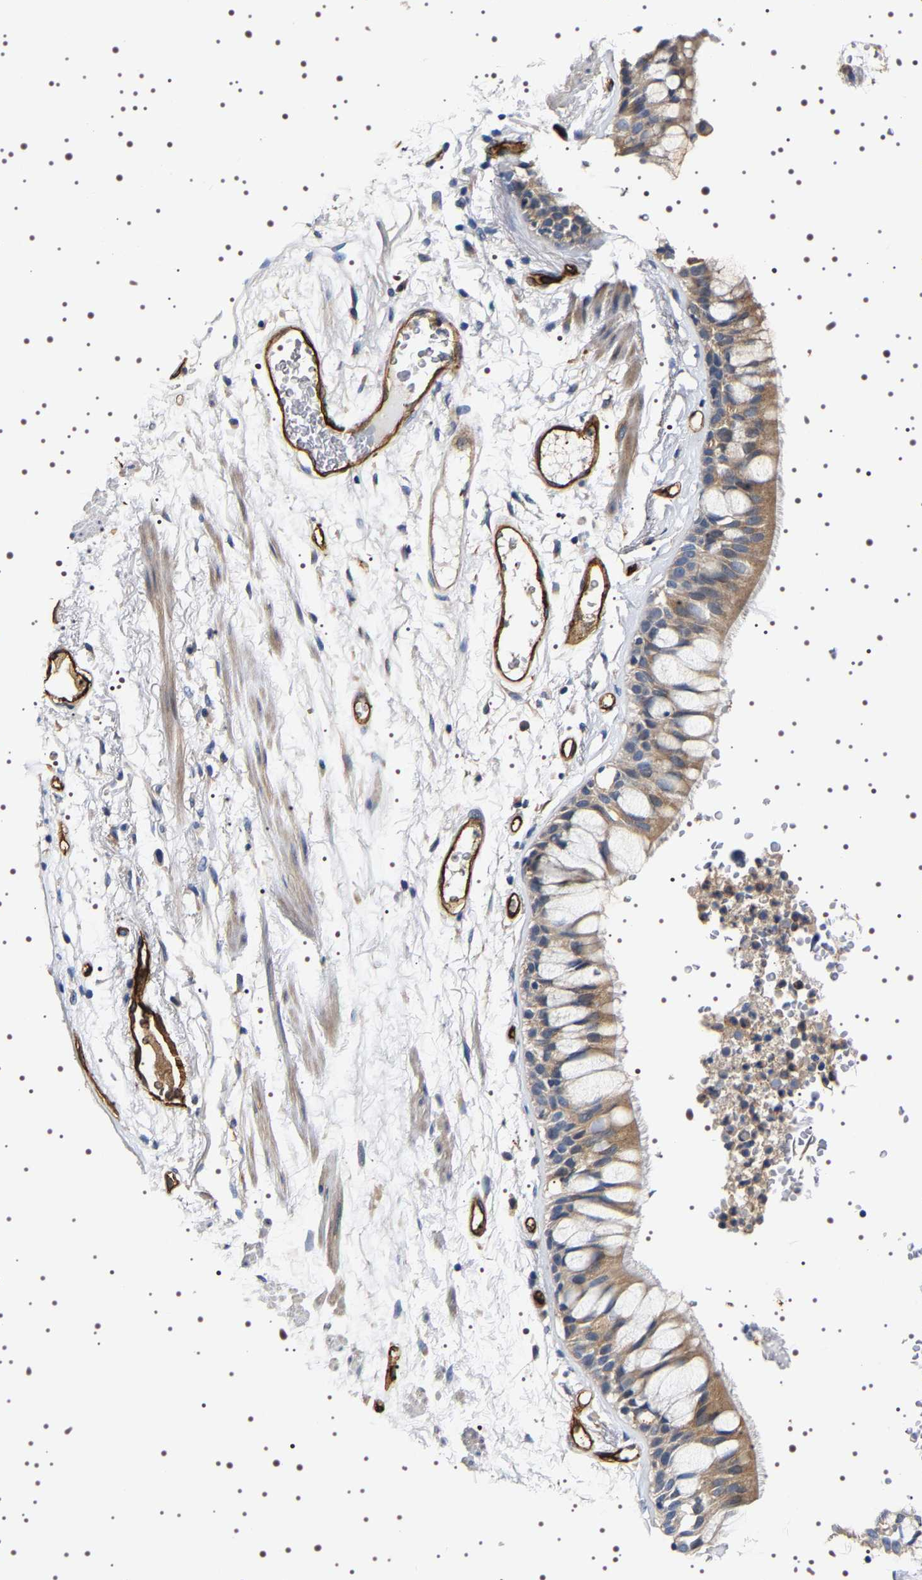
{"staining": {"intensity": "moderate", "quantity": "<25%", "location": "cytoplasmic/membranous"}, "tissue": "bronchus", "cell_type": "Respiratory epithelial cells", "image_type": "normal", "snomed": [{"axis": "morphology", "description": "Normal tissue, NOS"}, {"axis": "topography", "description": "Bronchus"}], "caption": "A high-resolution micrograph shows immunohistochemistry (IHC) staining of unremarkable bronchus, which shows moderate cytoplasmic/membranous expression in approximately <25% of respiratory epithelial cells. The staining was performed using DAB (3,3'-diaminobenzidine) to visualize the protein expression in brown, while the nuclei were stained in blue with hematoxylin (Magnification: 20x).", "gene": "ALPL", "patient": {"sex": "male", "age": 66}}